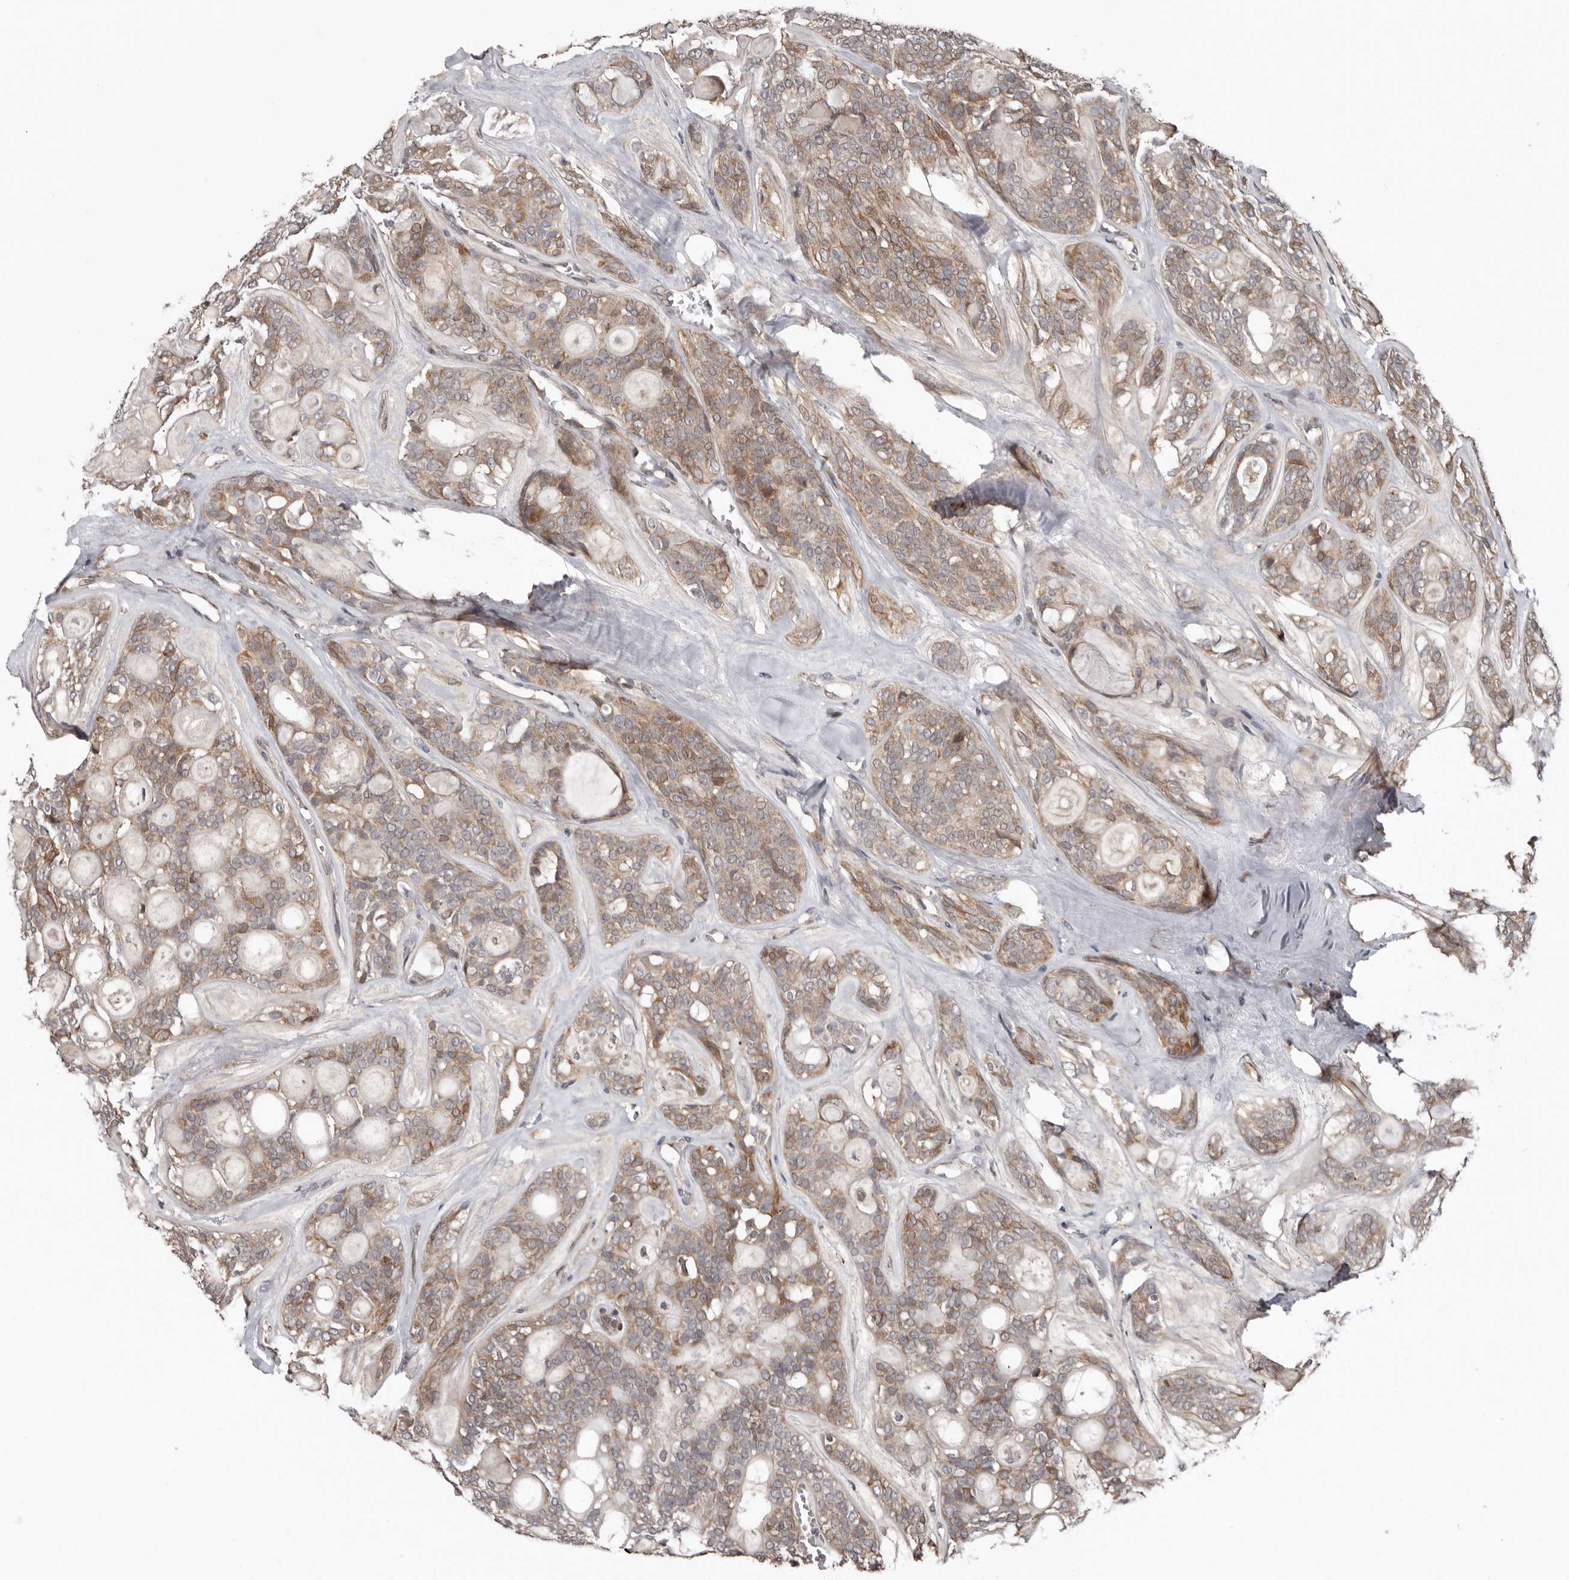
{"staining": {"intensity": "moderate", "quantity": "25%-75%", "location": "cytoplasmic/membranous"}, "tissue": "head and neck cancer", "cell_type": "Tumor cells", "image_type": "cancer", "snomed": [{"axis": "morphology", "description": "Adenocarcinoma, NOS"}, {"axis": "topography", "description": "Head-Neck"}], "caption": "A micrograph showing moderate cytoplasmic/membranous expression in about 25%-75% of tumor cells in head and neck cancer, as visualized by brown immunohistochemical staining.", "gene": "CHML", "patient": {"sex": "male", "age": 66}}